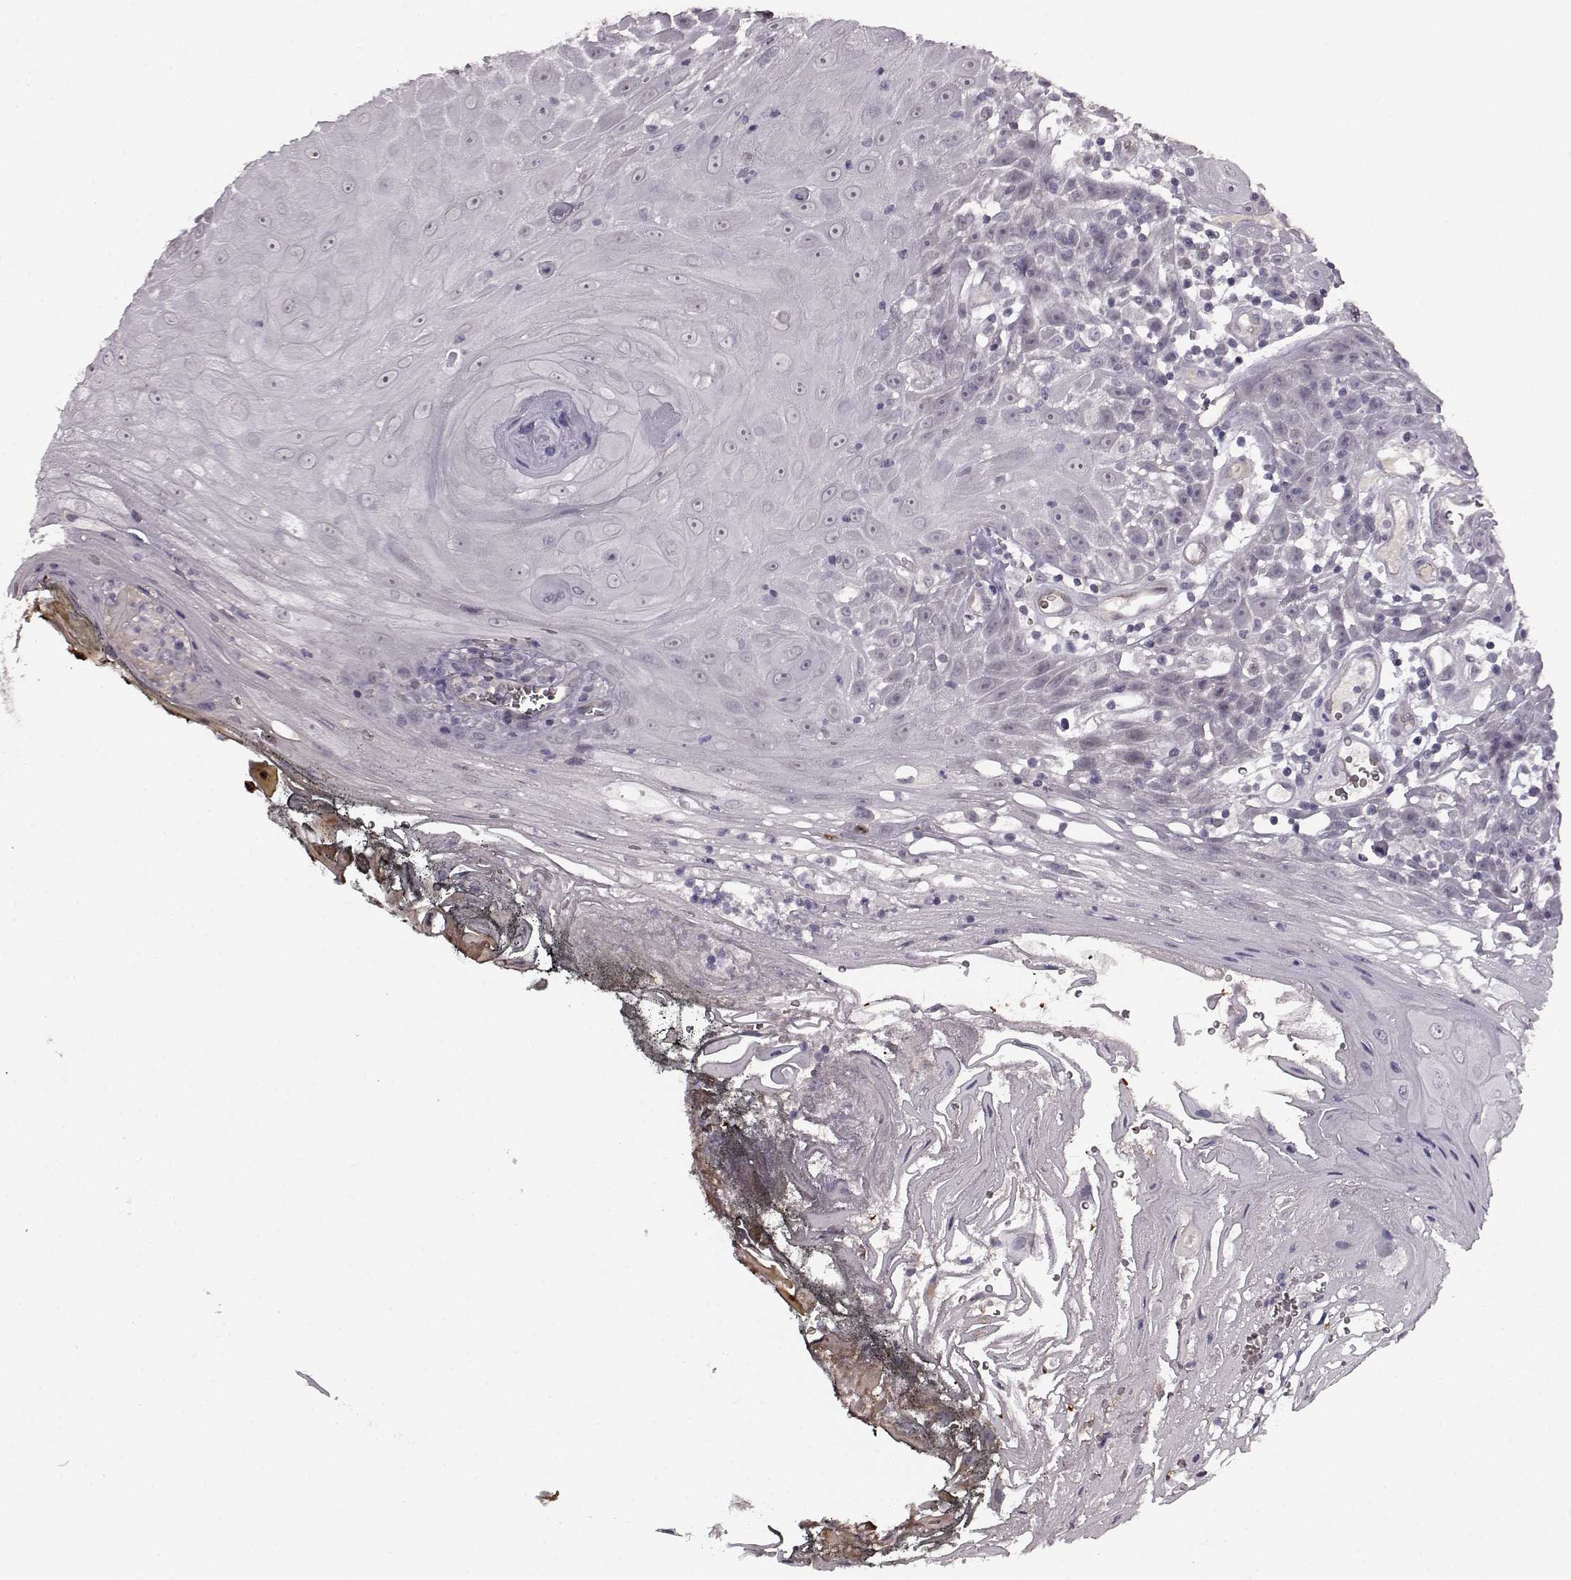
{"staining": {"intensity": "negative", "quantity": "none", "location": "none"}, "tissue": "head and neck cancer", "cell_type": "Tumor cells", "image_type": "cancer", "snomed": [{"axis": "morphology", "description": "Squamous cell carcinoma, NOS"}, {"axis": "topography", "description": "Head-Neck"}], "caption": "Immunohistochemical staining of head and neck cancer exhibits no significant staining in tumor cells.", "gene": "PROP1", "patient": {"sex": "male", "age": 52}}